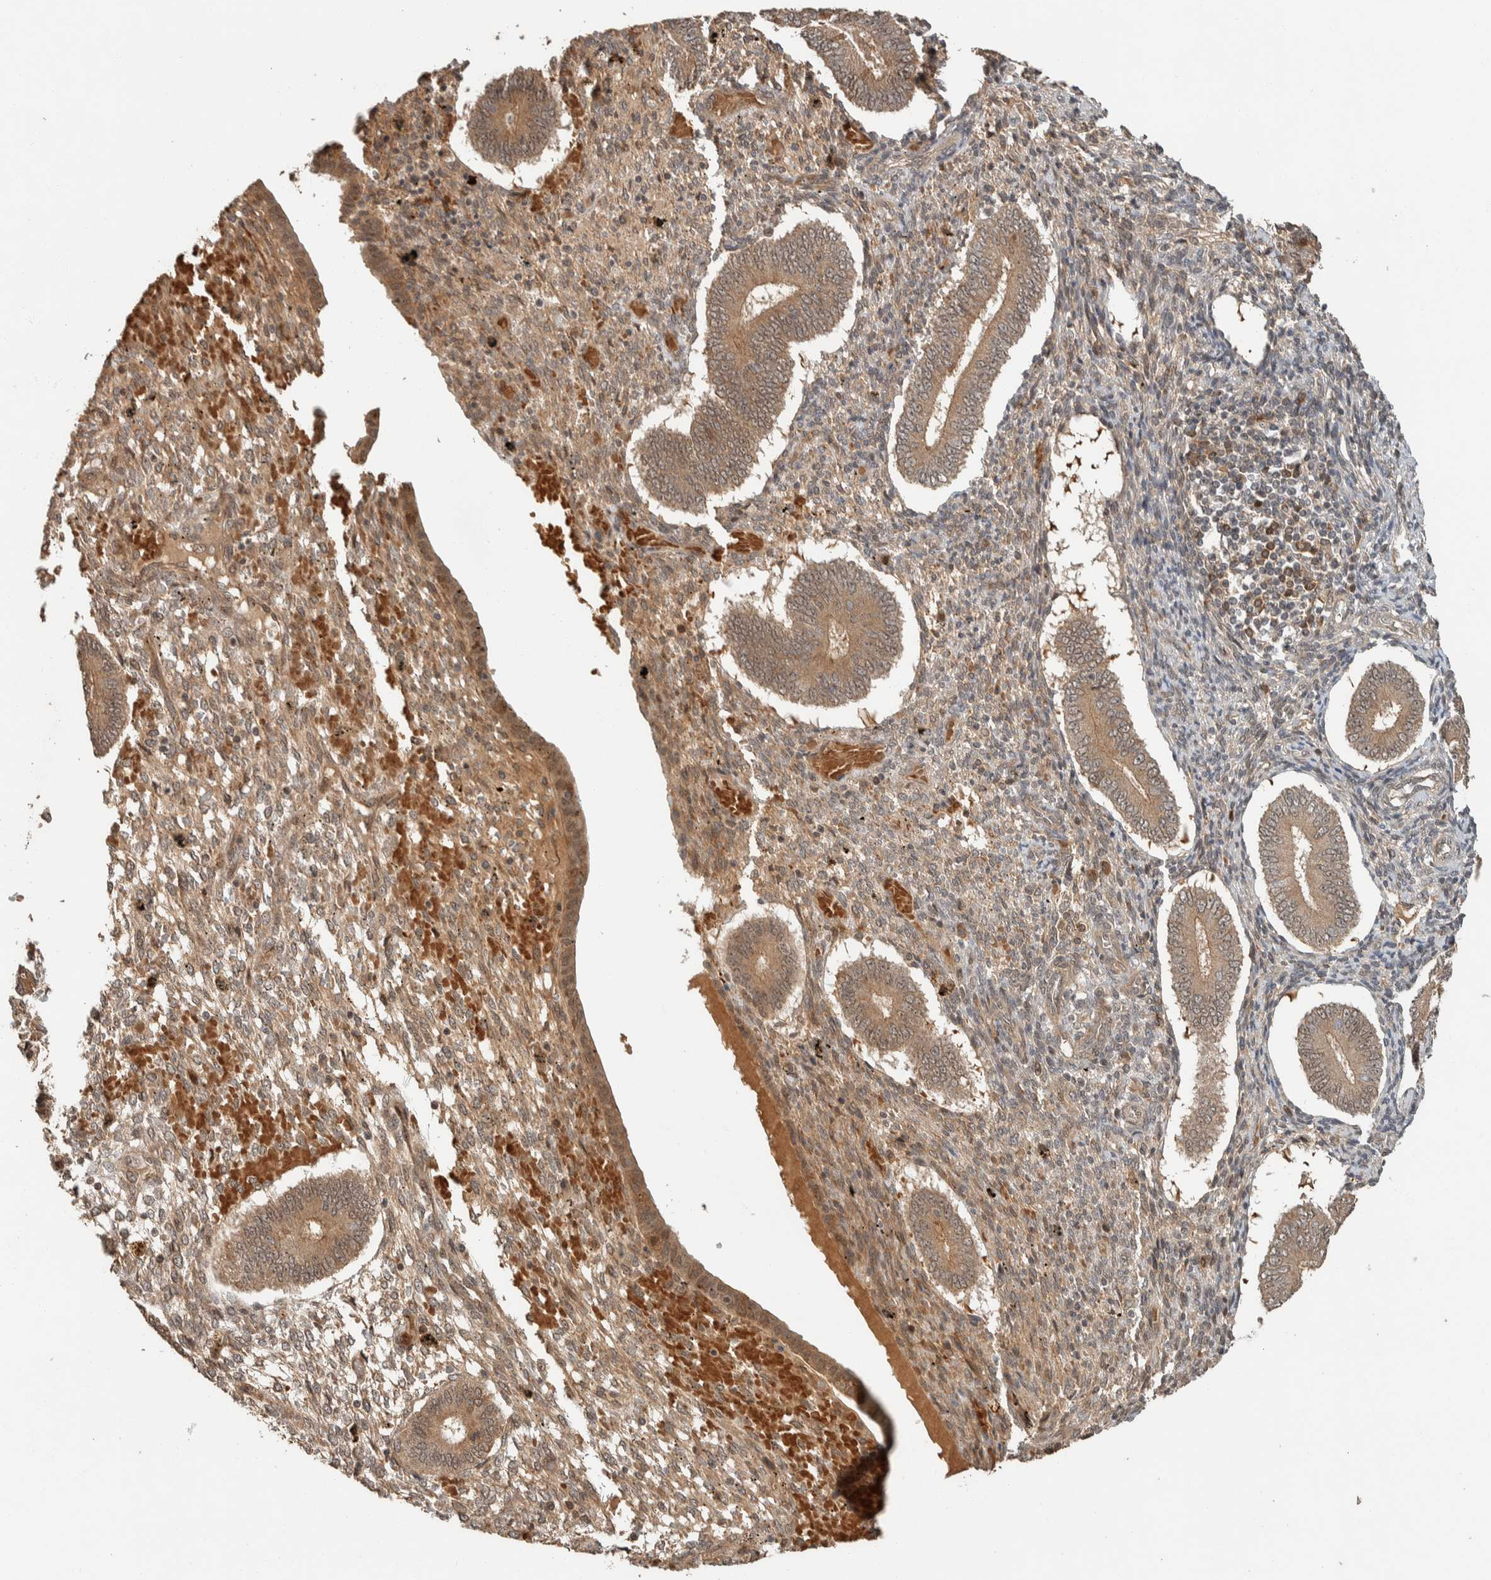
{"staining": {"intensity": "weak", "quantity": "25%-75%", "location": "cytoplasmic/membranous"}, "tissue": "endometrium", "cell_type": "Cells in endometrial stroma", "image_type": "normal", "snomed": [{"axis": "morphology", "description": "Normal tissue, NOS"}, {"axis": "topography", "description": "Endometrium"}], "caption": "An immunohistochemistry micrograph of unremarkable tissue is shown. Protein staining in brown labels weak cytoplasmic/membranous positivity in endometrium within cells in endometrial stroma.", "gene": "ZBTB2", "patient": {"sex": "female", "age": 42}}